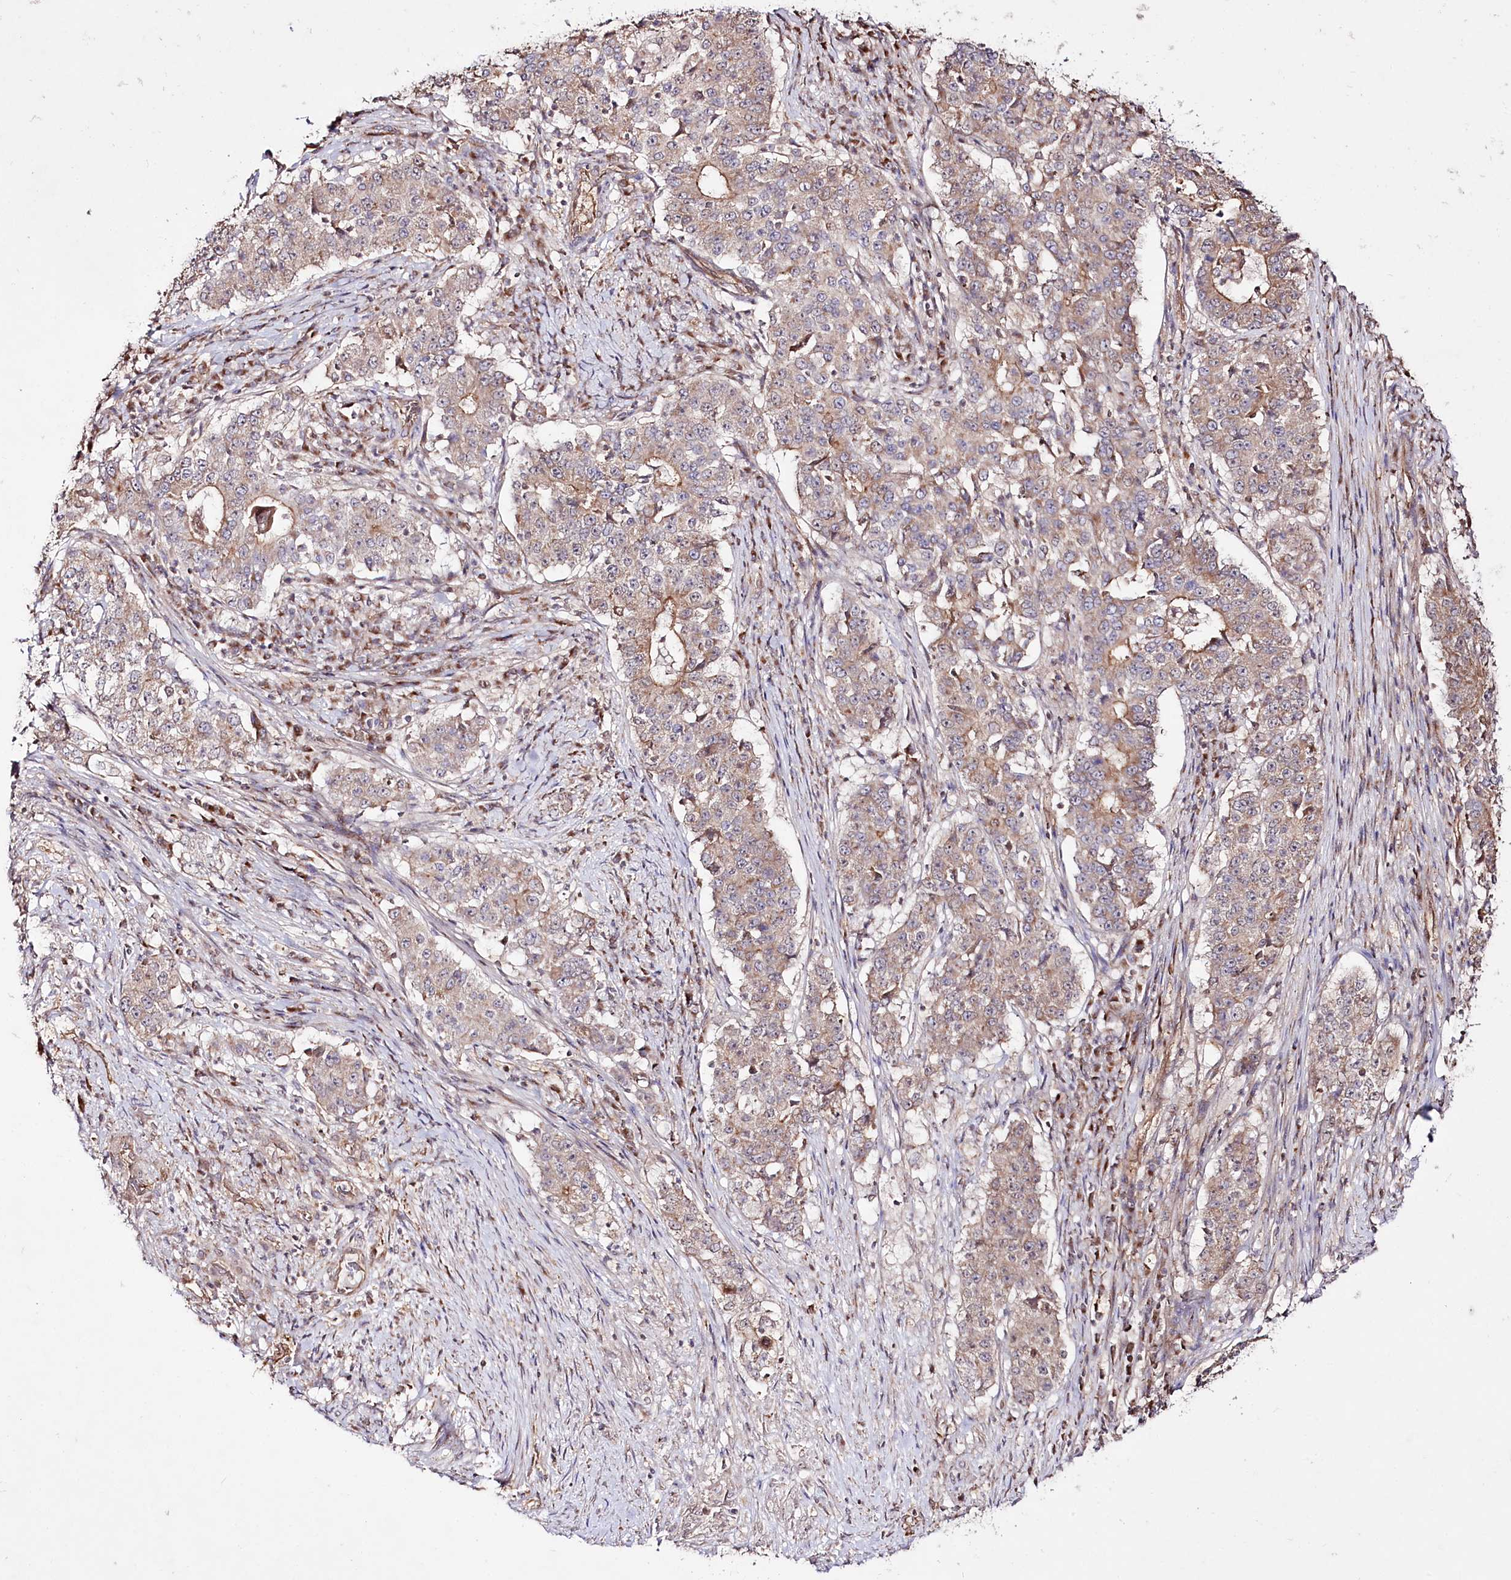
{"staining": {"intensity": "moderate", "quantity": "25%-75%", "location": "cytoplasmic/membranous"}, "tissue": "stomach cancer", "cell_type": "Tumor cells", "image_type": "cancer", "snomed": [{"axis": "morphology", "description": "Adenocarcinoma, NOS"}, {"axis": "topography", "description": "Stomach"}], "caption": "Stomach cancer (adenocarcinoma) stained for a protein (brown) shows moderate cytoplasmic/membranous positive positivity in about 25%-75% of tumor cells.", "gene": "REXO2", "patient": {"sex": "male", "age": 59}}